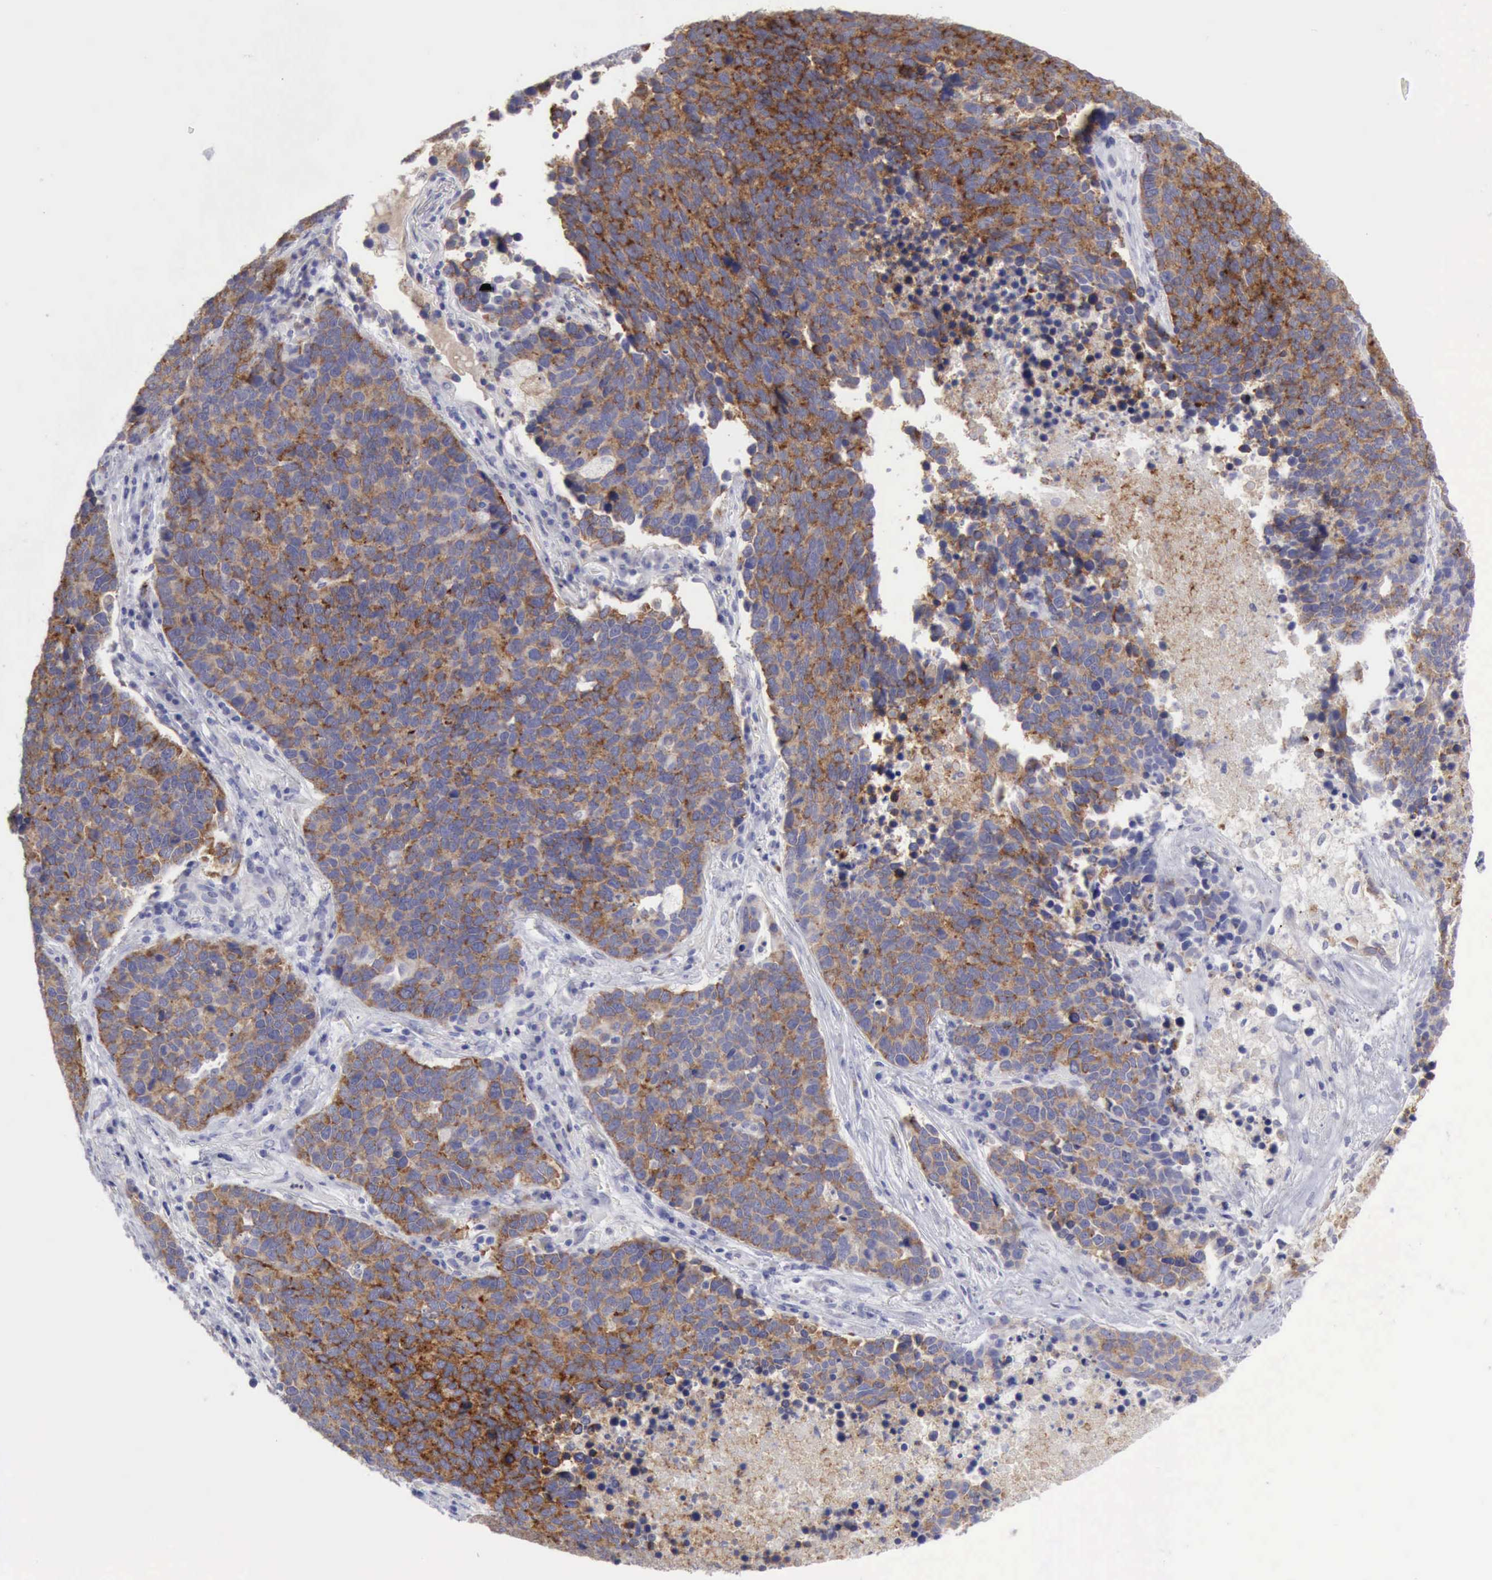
{"staining": {"intensity": "moderate", "quantity": ">75%", "location": "cytoplasmic/membranous"}, "tissue": "lung cancer", "cell_type": "Tumor cells", "image_type": "cancer", "snomed": [{"axis": "morphology", "description": "Neoplasm, malignant, NOS"}, {"axis": "topography", "description": "Lung"}], "caption": "Lung cancer (neoplasm (malignant)) stained with DAB immunohistochemistry (IHC) shows medium levels of moderate cytoplasmic/membranous expression in approximately >75% of tumor cells. (DAB IHC with brightfield microscopy, high magnification).", "gene": "TFRC", "patient": {"sex": "female", "age": 75}}